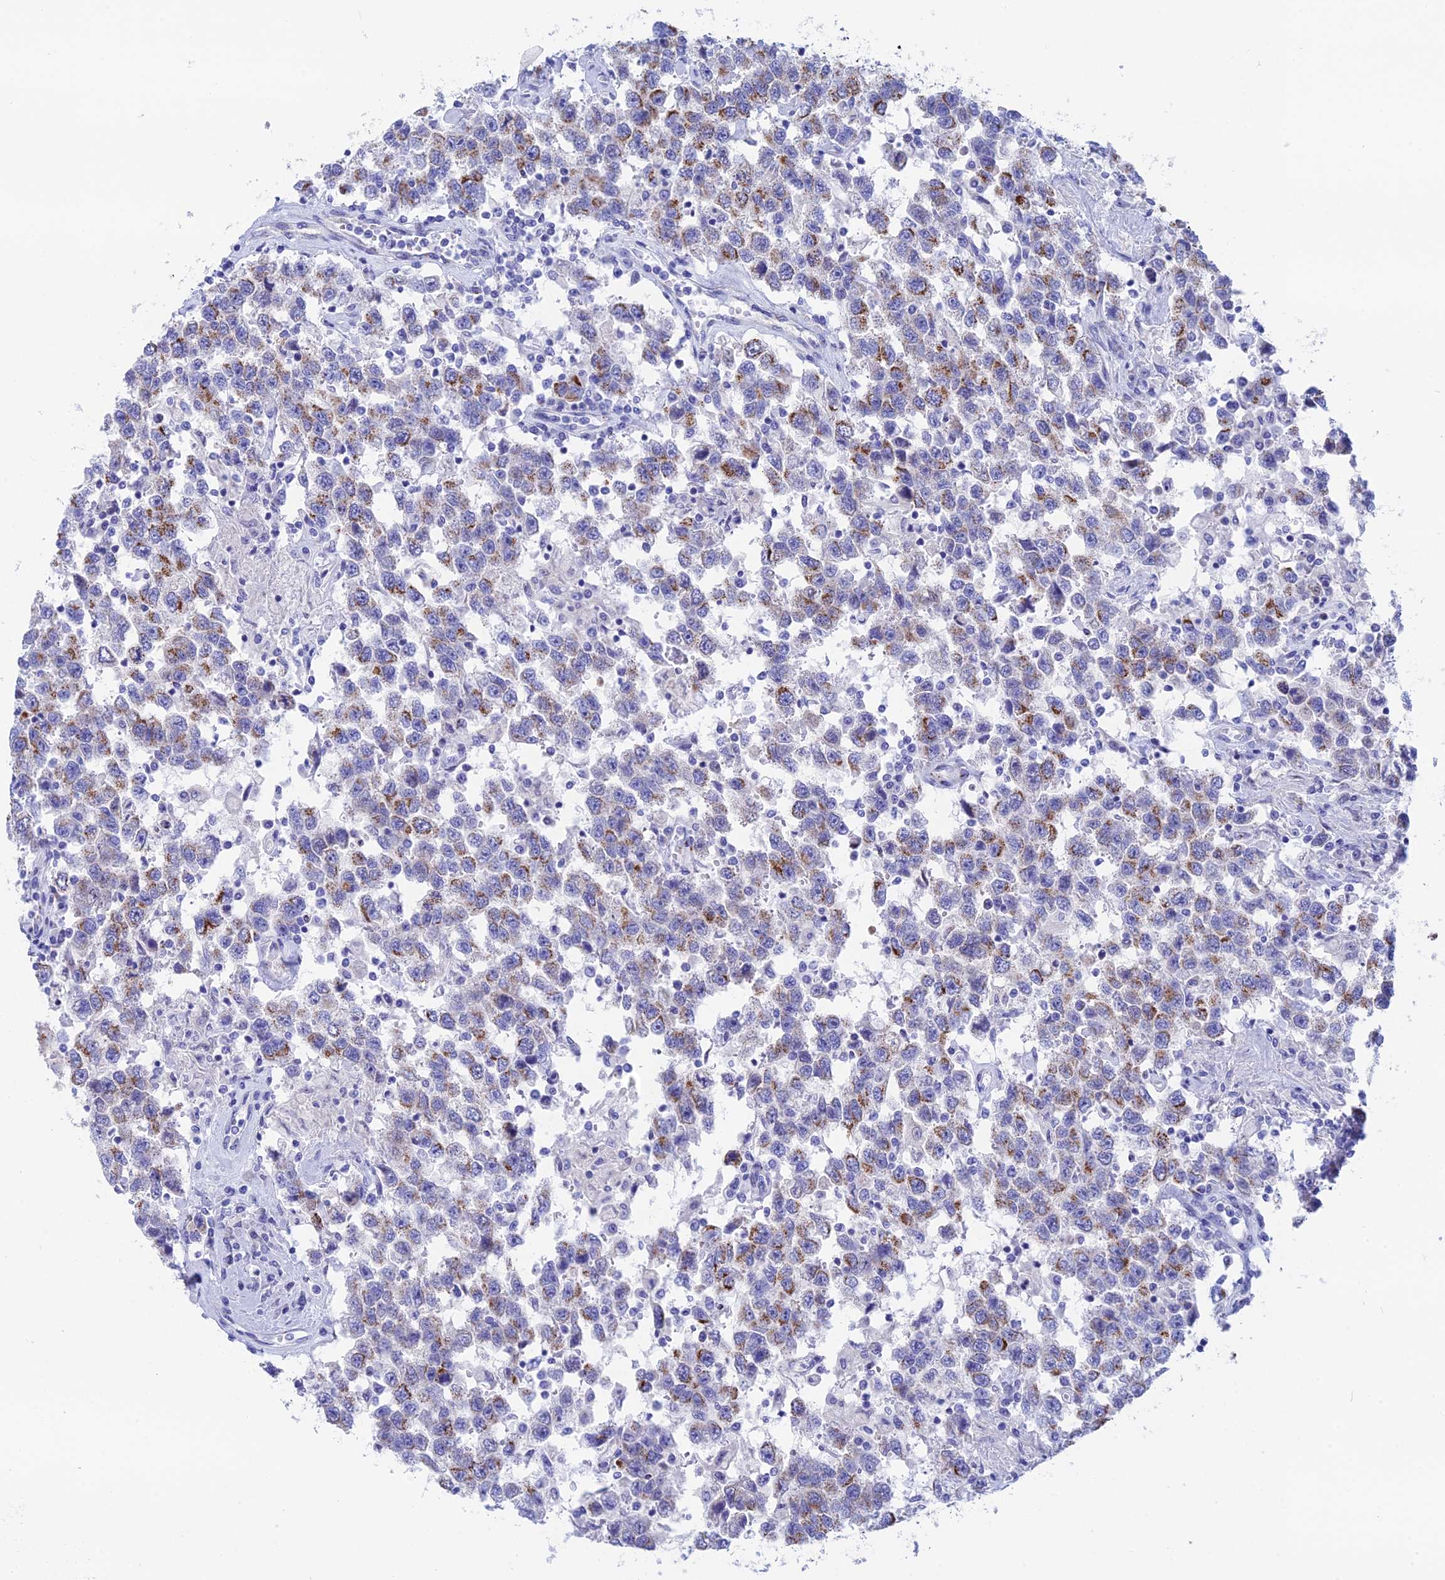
{"staining": {"intensity": "moderate", "quantity": "25%-75%", "location": "cytoplasmic/membranous"}, "tissue": "testis cancer", "cell_type": "Tumor cells", "image_type": "cancer", "snomed": [{"axis": "morphology", "description": "Seminoma, NOS"}, {"axis": "topography", "description": "Testis"}], "caption": "Testis seminoma tissue shows moderate cytoplasmic/membranous expression in approximately 25%-75% of tumor cells", "gene": "ERICH4", "patient": {"sex": "male", "age": 41}}